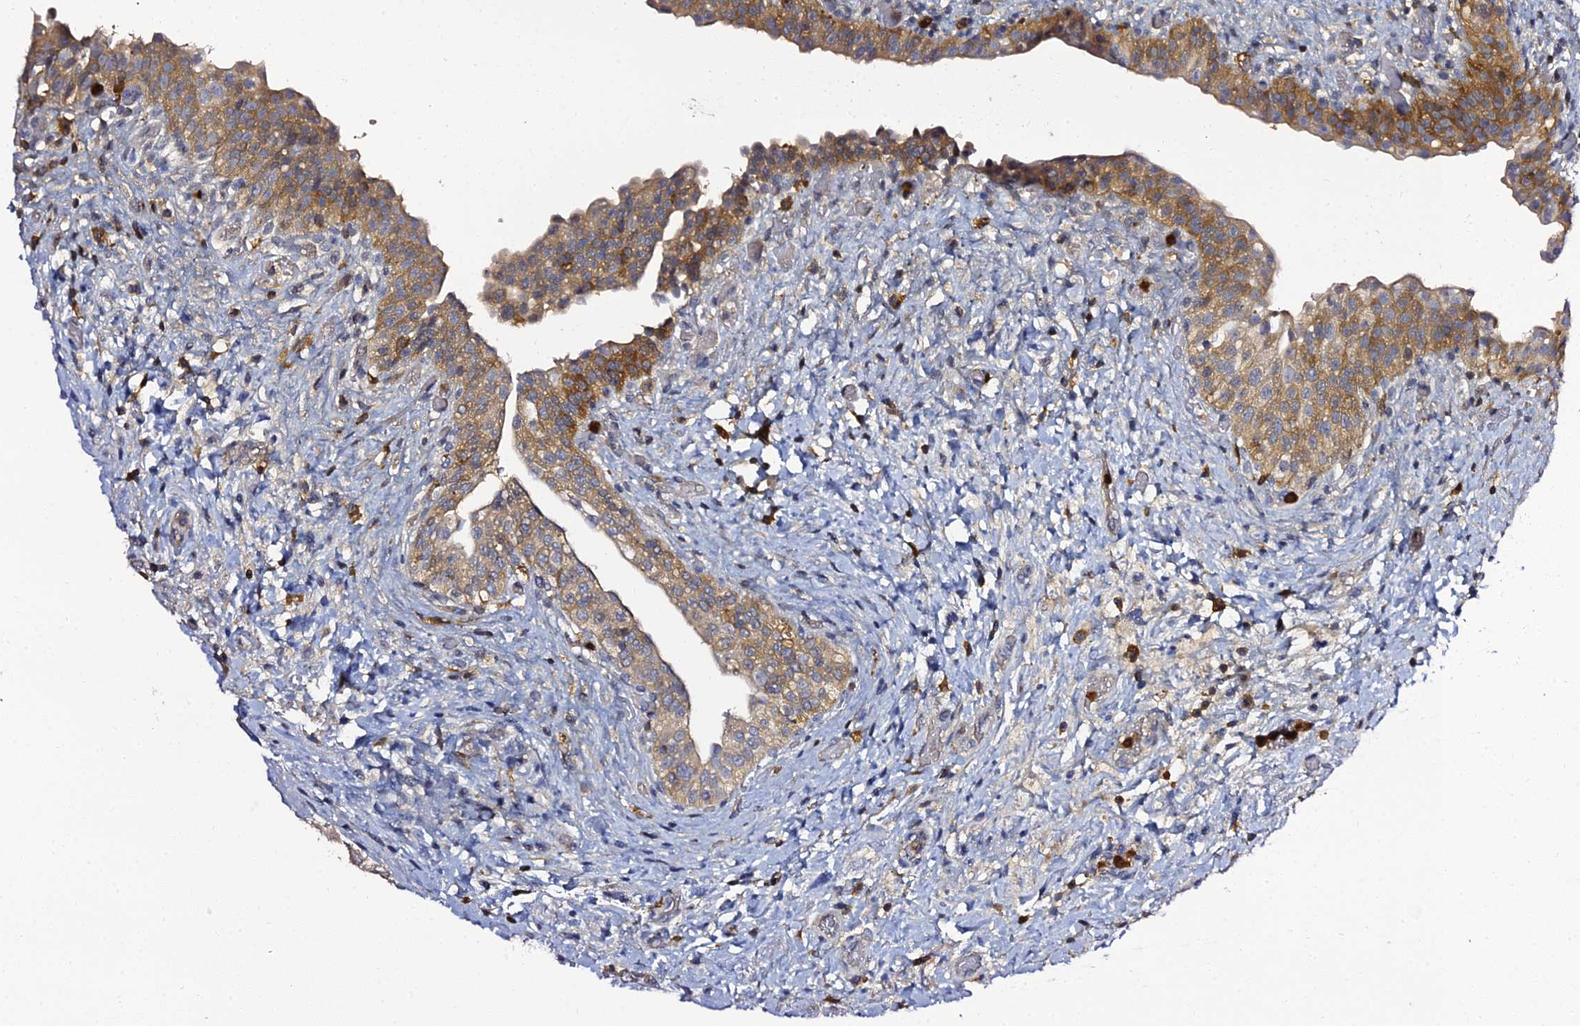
{"staining": {"intensity": "moderate", "quantity": ">75%", "location": "cytoplasmic/membranous"}, "tissue": "urinary bladder", "cell_type": "Urothelial cells", "image_type": "normal", "snomed": [{"axis": "morphology", "description": "Normal tissue, NOS"}, {"axis": "topography", "description": "Urinary bladder"}], "caption": "Immunohistochemistry image of normal human urinary bladder stained for a protein (brown), which shows medium levels of moderate cytoplasmic/membranous expression in about >75% of urothelial cells.", "gene": "IL4I1", "patient": {"sex": "male", "age": 69}}